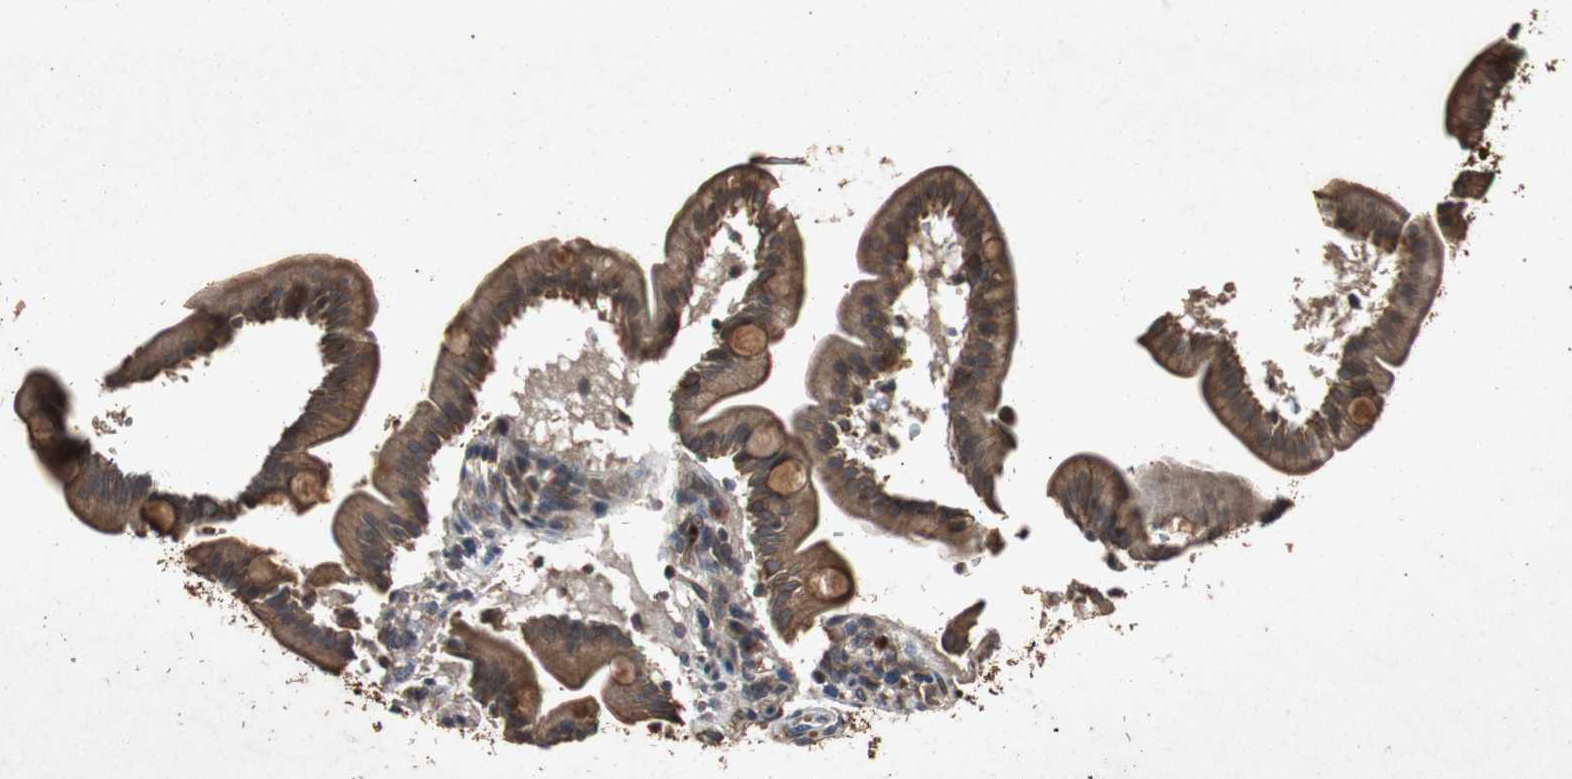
{"staining": {"intensity": "strong", "quantity": ">75%", "location": "cytoplasmic/membranous"}, "tissue": "duodenum", "cell_type": "Glandular cells", "image_type": "normal", "snomed": [{"axis": "morphology", "description": "Normal tissue, NOS"}, {"axis": "topography", "description": "Duodenum"}], "caption": "This photomicrograph demonstrates immunohistochemistry (IHC) staining of unremarkable duodenum, with high strong cytoplasmic/membranous positivity in about >75% of glandular cells.", "gene": "SLIT2", "patient": {"sex": "male", "age": 54}}